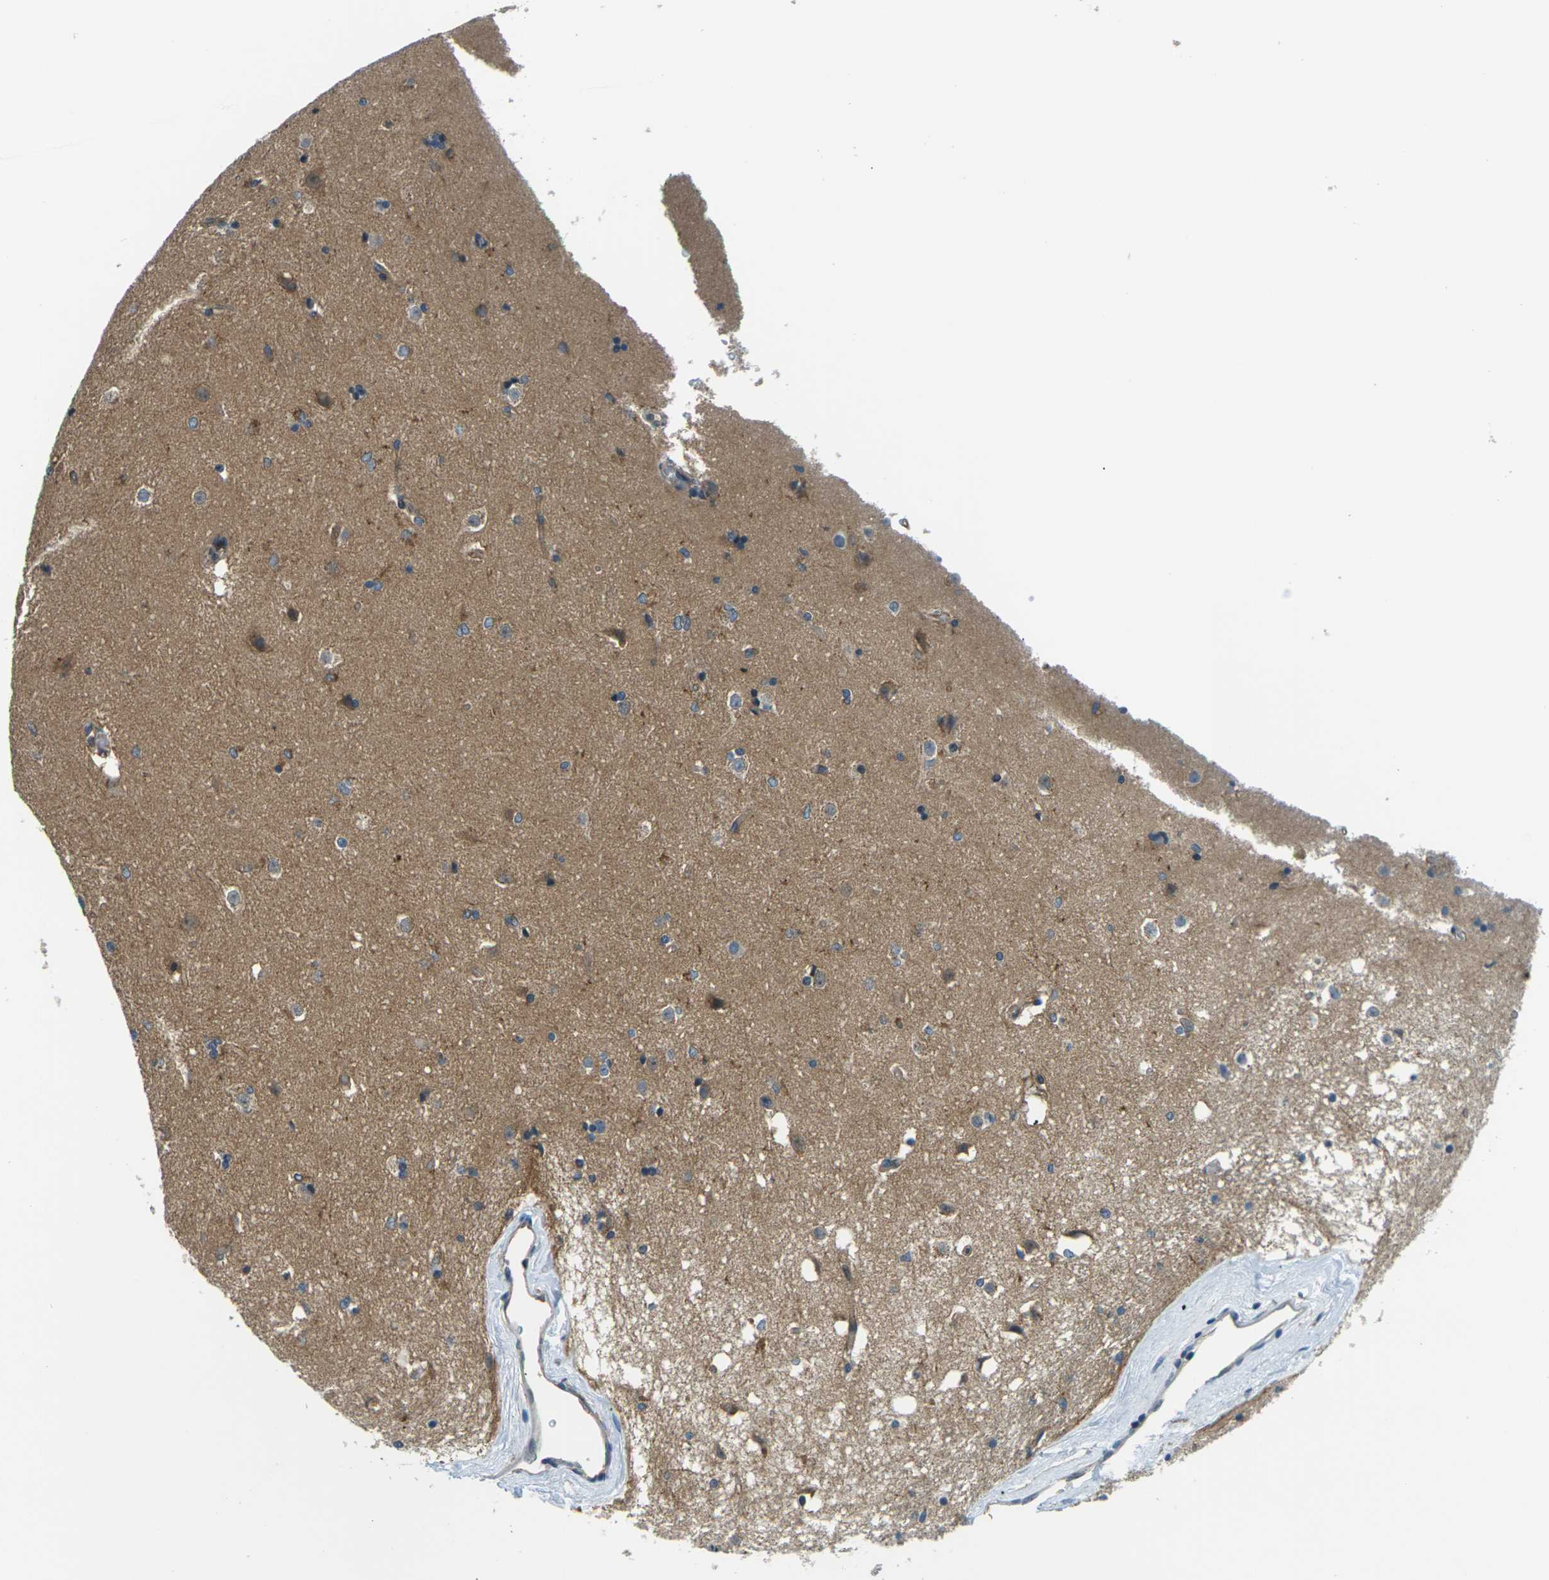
{"staining": {"intensity": "moderate", "quantity": "<25%", "location": "cytoplasmic/membranous"}, "tissue": "caudate", "cell_type": "Glial cells", "image_type": "normal", "snomed": [{"axis": "morphology", "description": "Normal tissue, NOS"}, {"axis": "topography", "description": "Lateral ventricle wall"}], "caption": "Moderate cytoplasmic/membranous protein staining is appreciated in approximately <25% of glial cells in caudate. The staining was performed using DAB (3,3'-diaminobenzidine), with brown indicating positive protein expression. Nuclei are stained blue with hematoxylin.", "gene": "SLC13A3", "patient": {"sex": "female", "age": 19}}